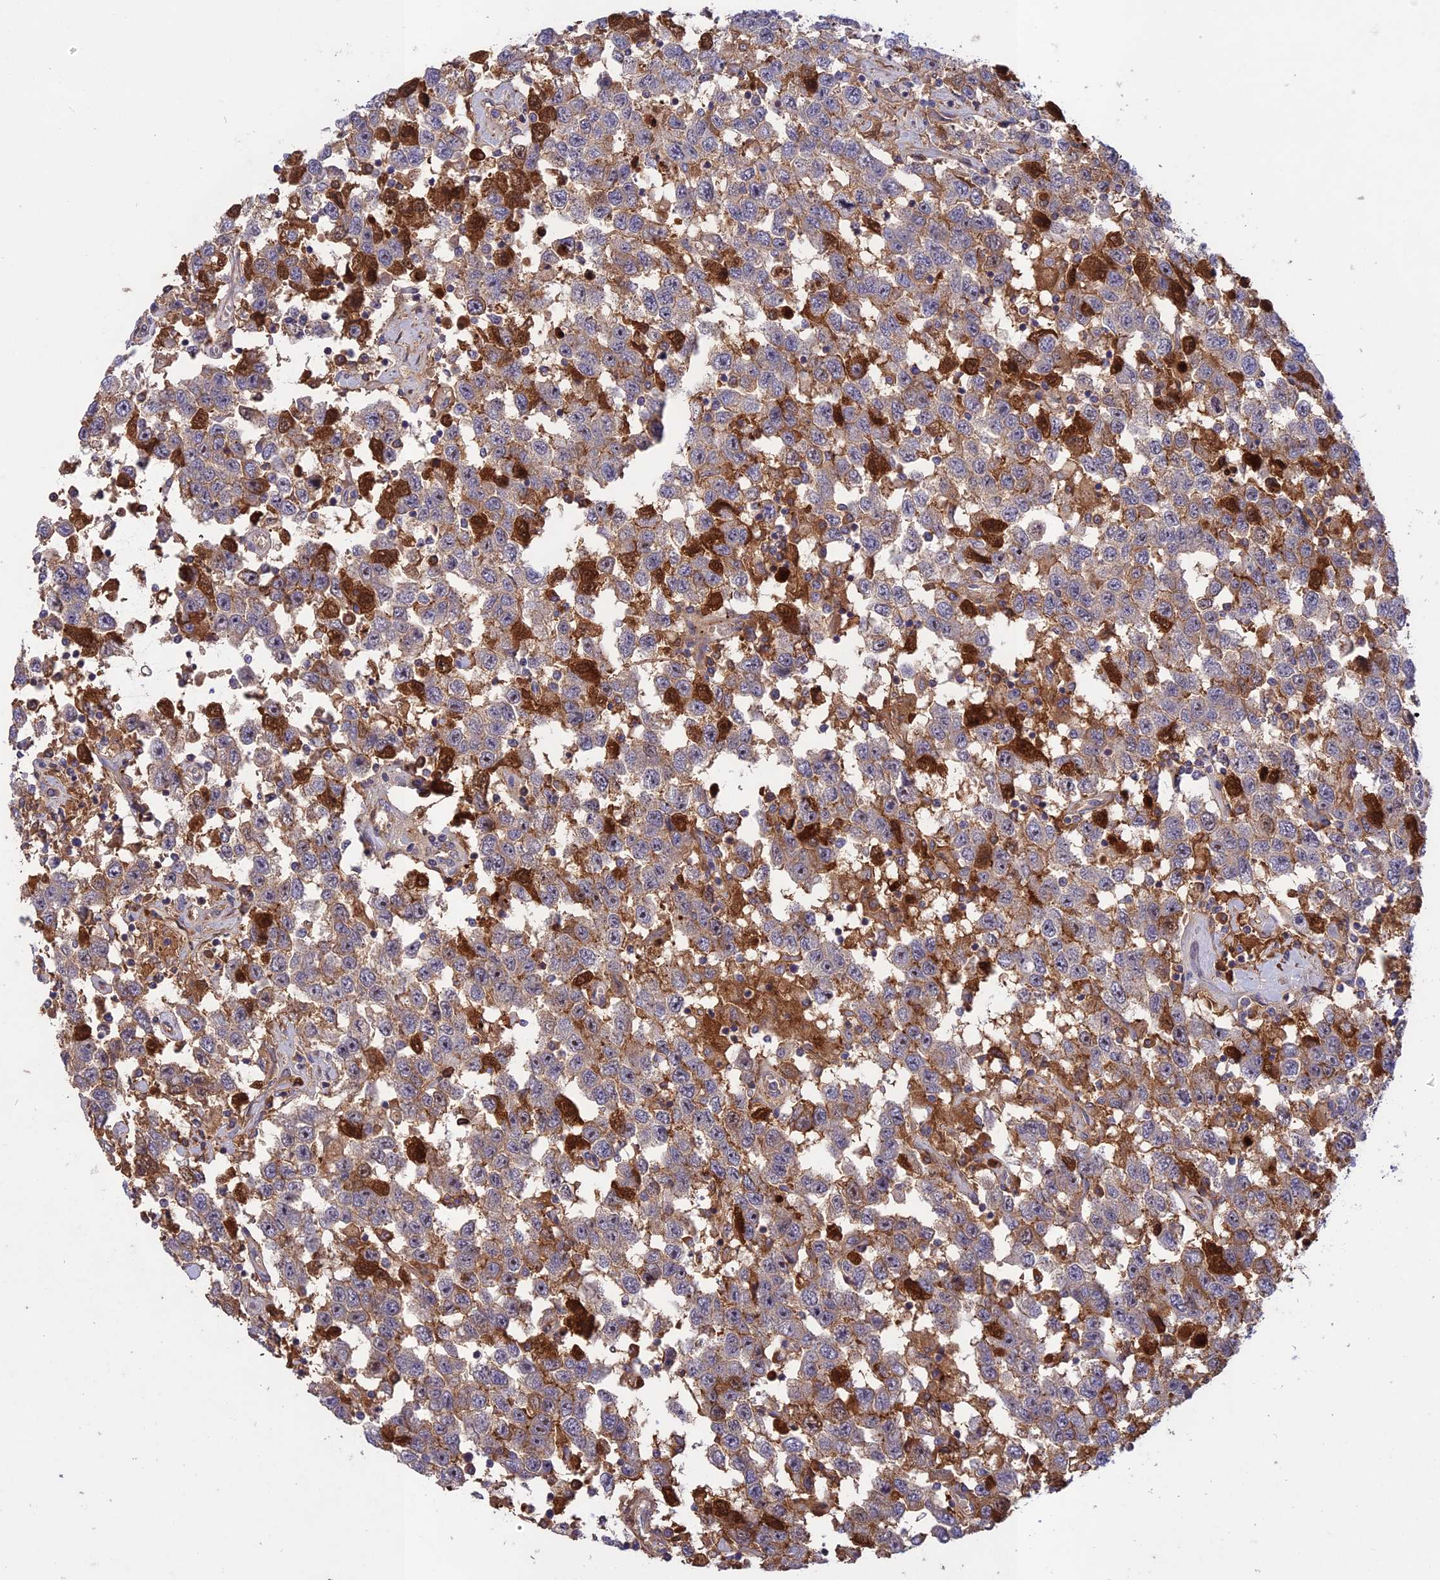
{"staining": {"intensity": "moderate", "quantity": "25%-75%", "location": "cytoplasmic/membranous"}, "tissue": "testis cancer", "cell_type": "Tumor cells", "image_type": "cancer", "snomed": [{"axis": "morphology", "description": "Seminoma, NOS"}, {"axis": "topography", "description": "Testis"}], "caption": "The image exhibits staining of testis cancer, revealing moderate cytoplasmic/membranous protein staining (brown color) within tumor cells.", "gene": "ADO", "patient": {"sex": "male", "age": 41}}